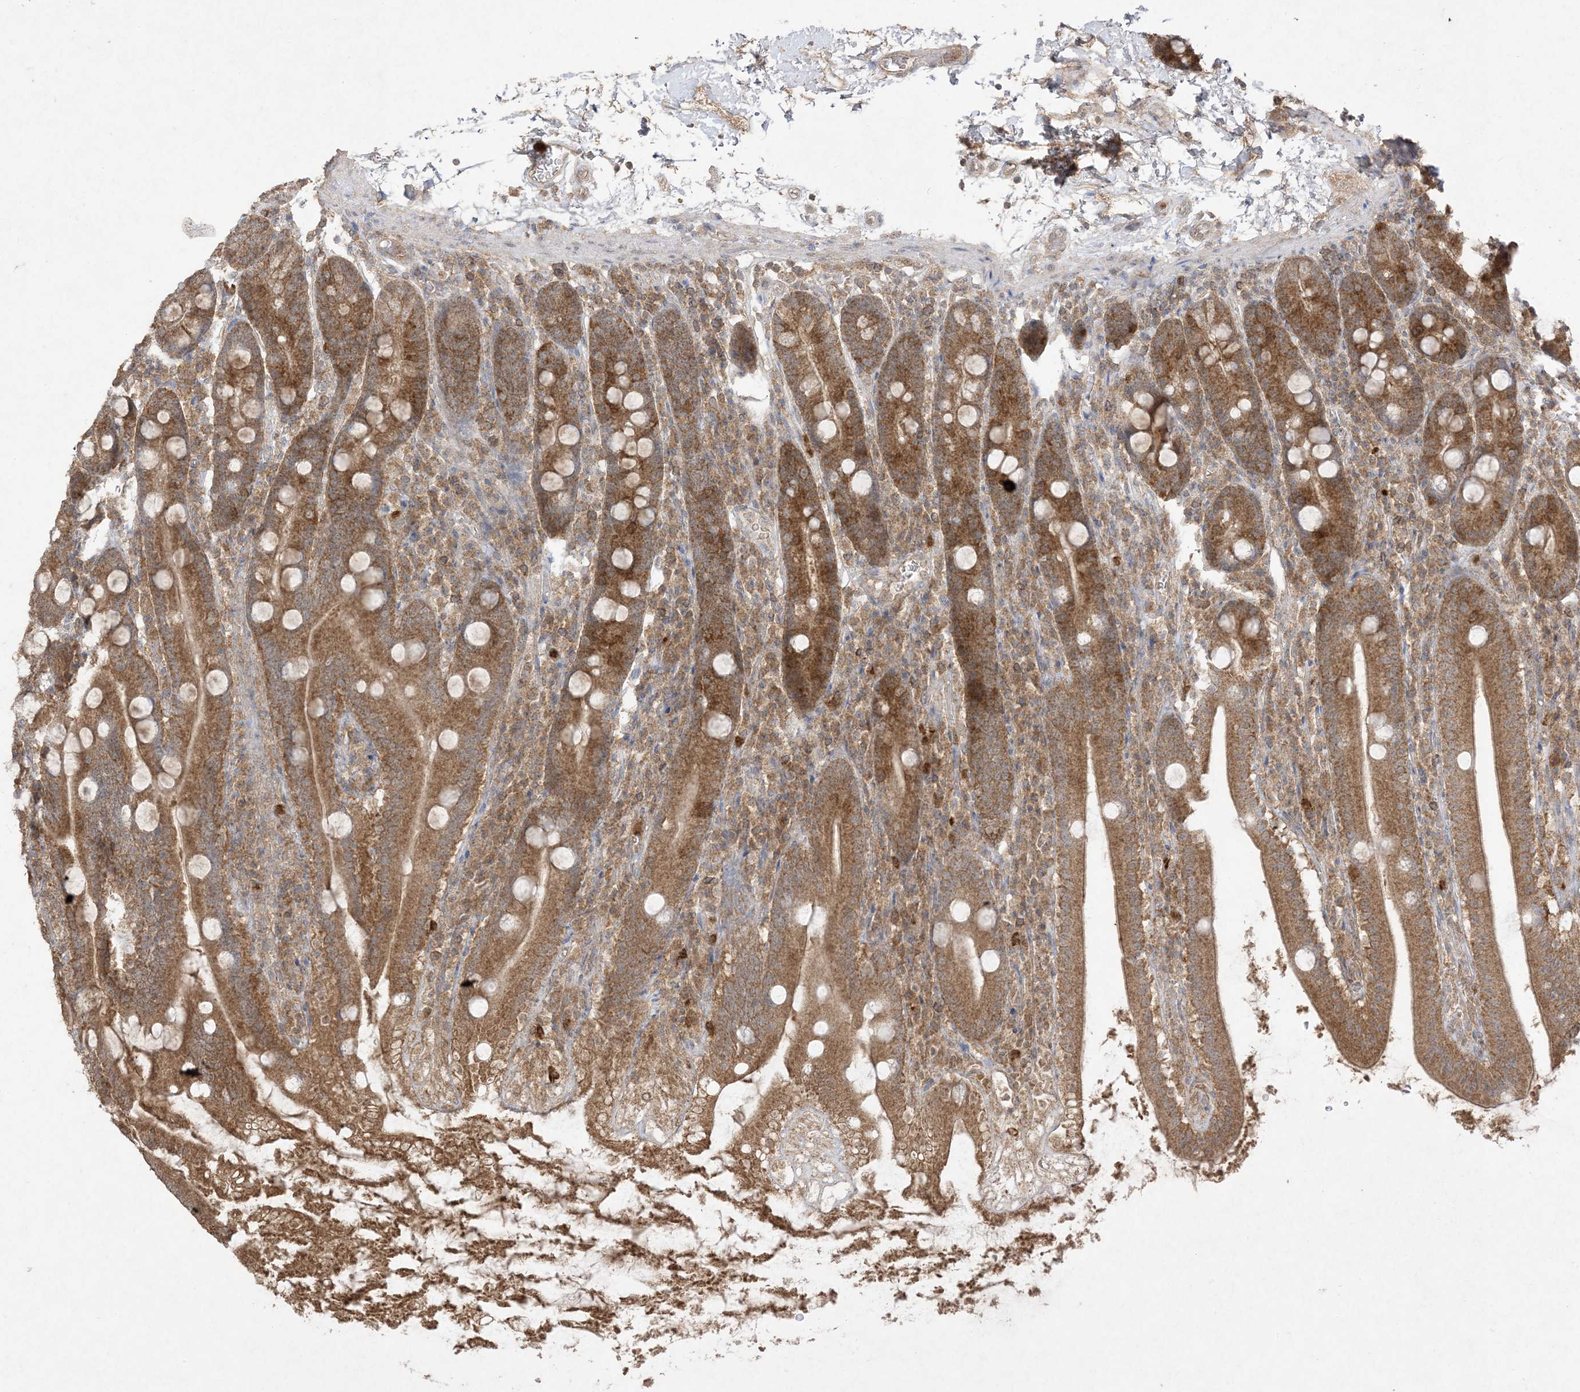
{"staining": {"intensity": "moderate", "quantity": ">75%", "location": "cytoplasmic/membranous"}, "tissue": "duodenum", "cell_type": "Glandular cells", "image_type": "normal", "snomed": [{"axis": "morphology", "description": "Normal tissue, NOS"}, {"axis": "topography", "description": "Duodenum"}], "caption": "A brown stain shows moderate cytoplasmic/membranous staining of a protein in glandular cells of normal duodenum. (IHC, brightfield microscopy, high magnification).", "gene": "UBE2C", "patient": {"sex": "male", "age": 35}}